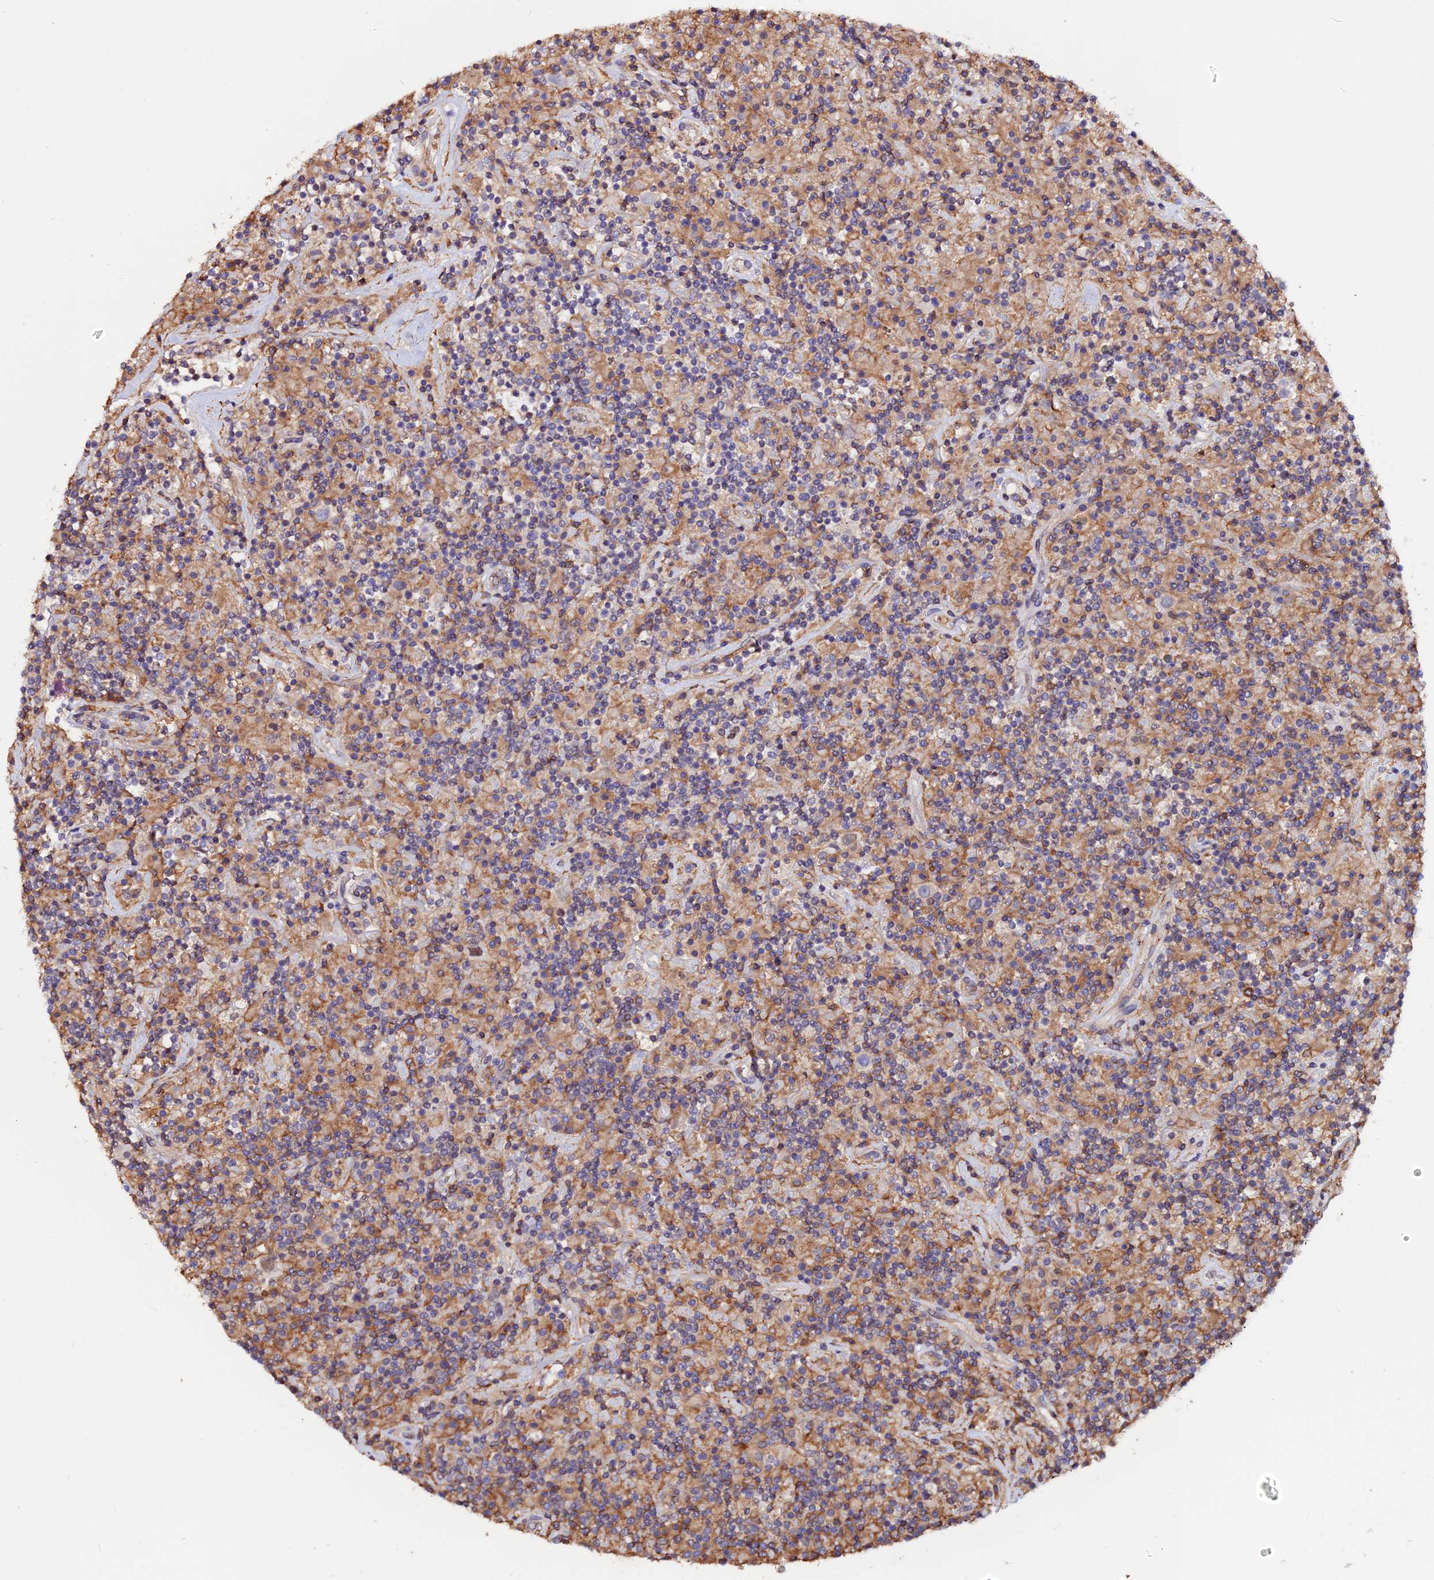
{"staining": {"intensity": "negative", "quantity": "none", "location": "none"}, "tissue": "lymphoma", "cell_type": "Tumor cells", "image_type": "cancer", "snomed": [{"axis": "morphology", "description": "Hodgkin's disease, NOS"}, {"axis": "topography", "description": "Lymph node"}], "caption": "The histopathology image reveals no significant expression in tumor cells of Hodgkin's disease.", "gene": "USP17L15", "patient": {"sex": "male", "age": 70}}